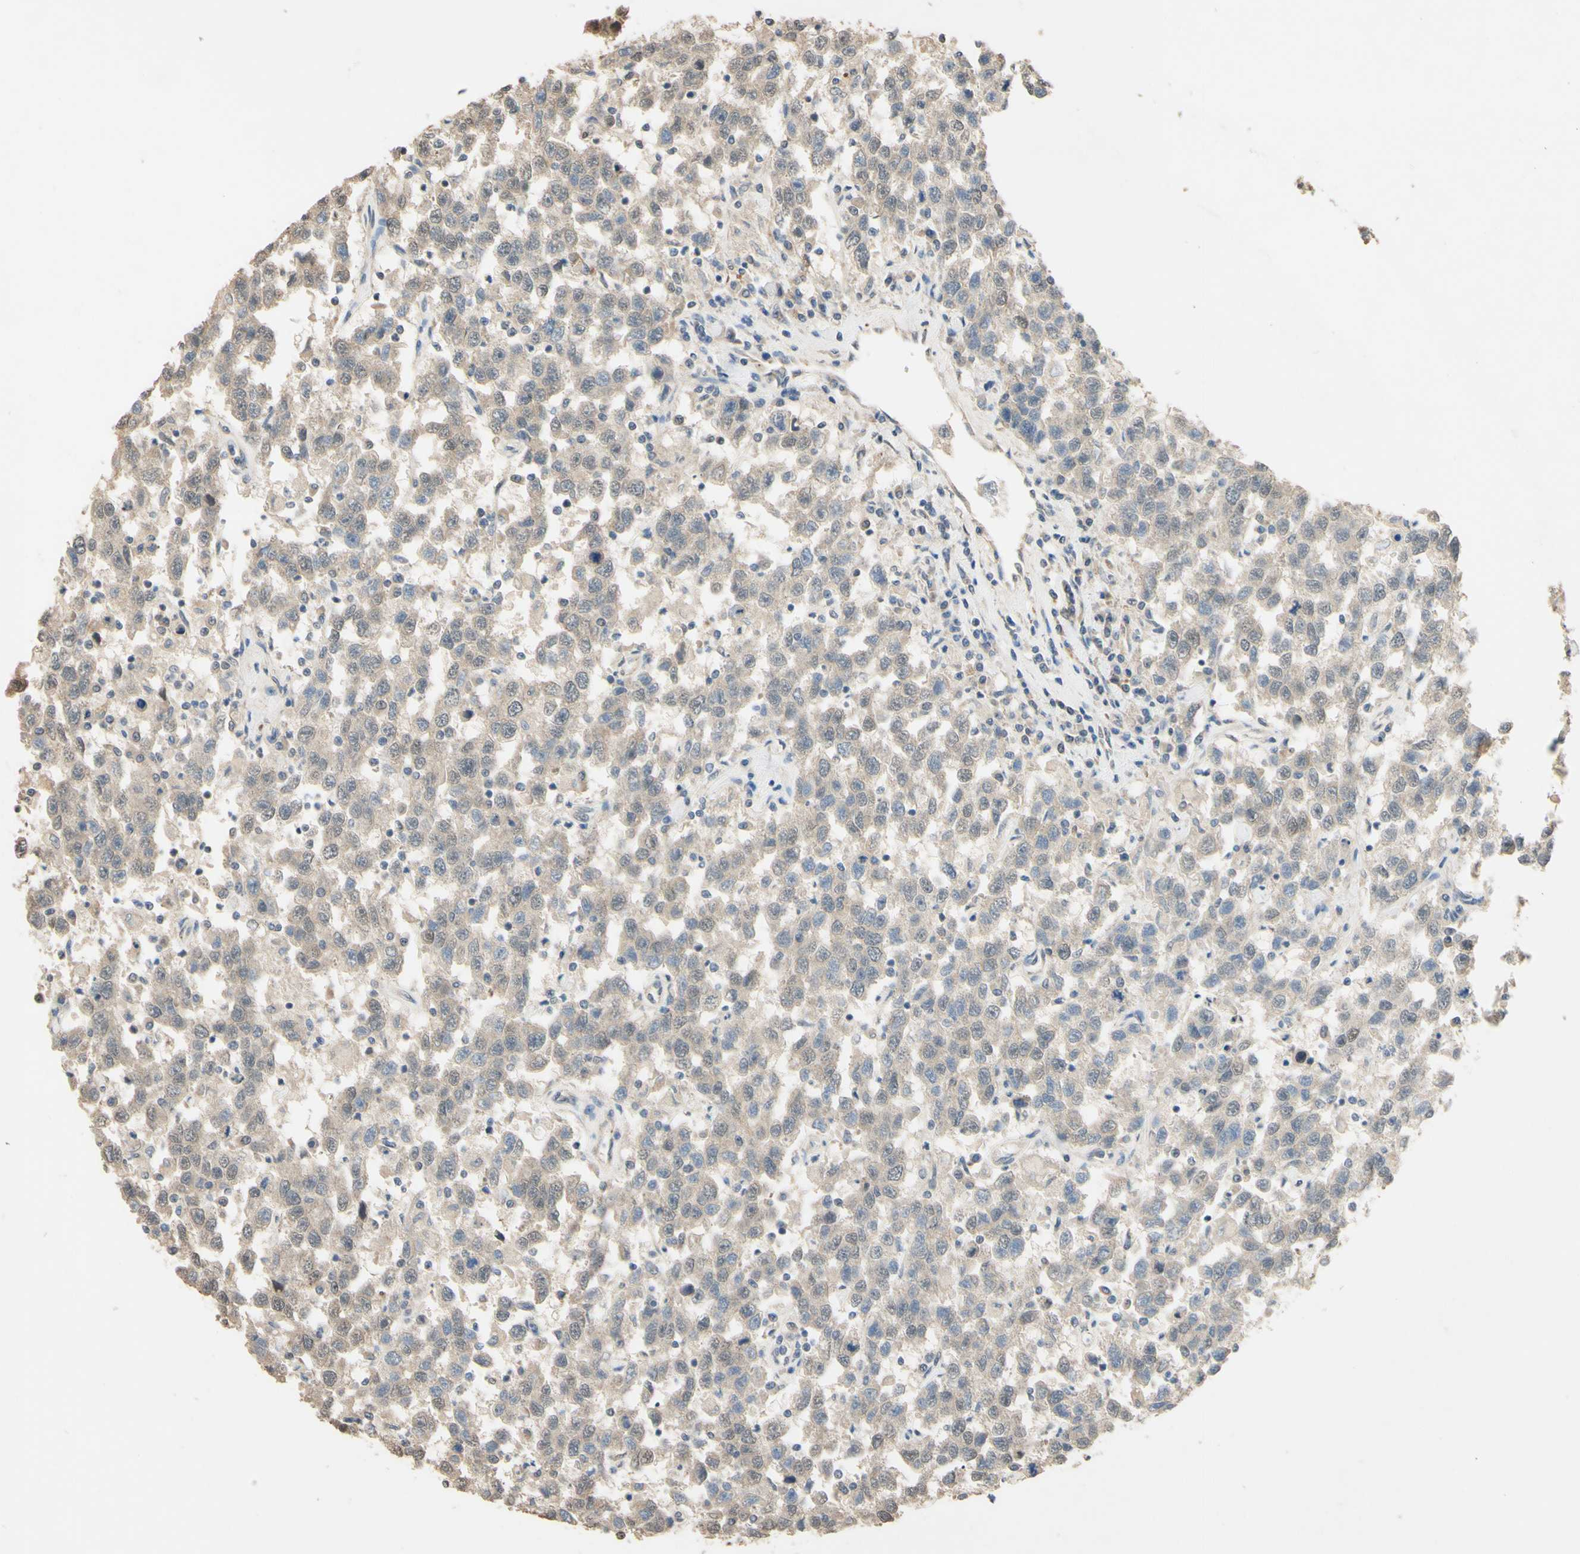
{"staining": {"intensity": "negative", "quantity": "none", "location": "none"}, "tissue": "testis cancer", "cell_type": "Tumor cells", "image_type": "cancer", "snomed": [{"axis": "morphology", "description": "Seminoma, NOS"}, {"axis": "topography", "description": "Testis"}], "caption": "Protein analysis of testis cancer (seminoma) reveals no significant staining in tumor cells.", "gene": "SMIM19", "patient": {"sex": "male", "age": 41}}